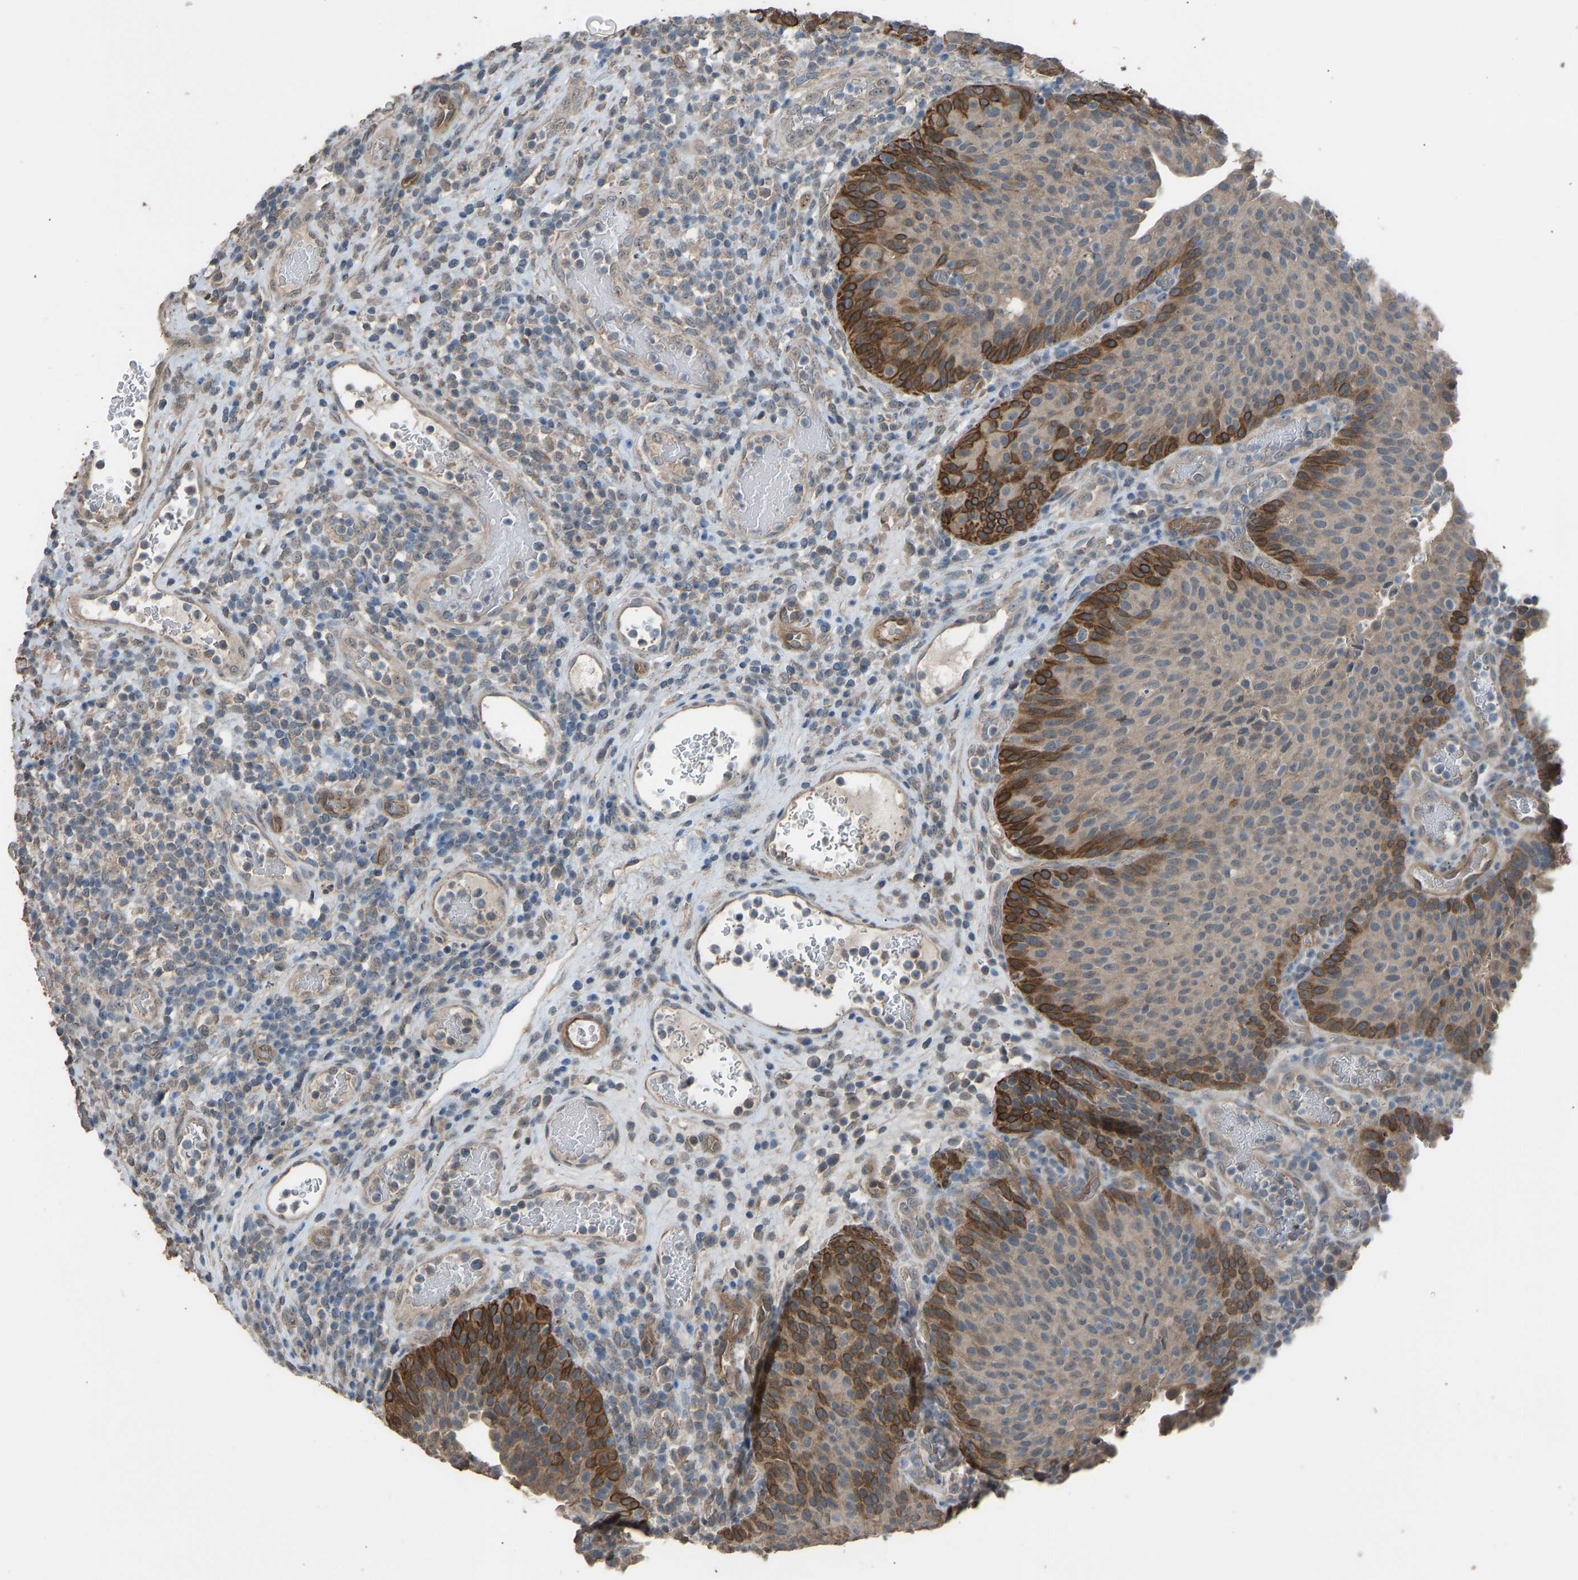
{"staining": {"intensity": "moderate", "quantity": "25%-75%", "location": "cytoplasmic/membranous"}, "tissue": "urothelial cancer", "cell_type": "Tumor cells", "image_type": "cancer", "snomed": [{"axis": "morphology", "description": "Urothelial carcinoma, Low grade"}, {"axis": "topography", "description": "Urinary bladder"}], "caption": "A high-resolution photomicrograph shows IHC staining of urothelial carcinoma (low-grade), which demonstrates moderate cytoplasmic/membranous positivity in about 25%-75% of tumor cells.", "gene": "SLC43A1", "patient": {"sex": "female", "age": 75}}